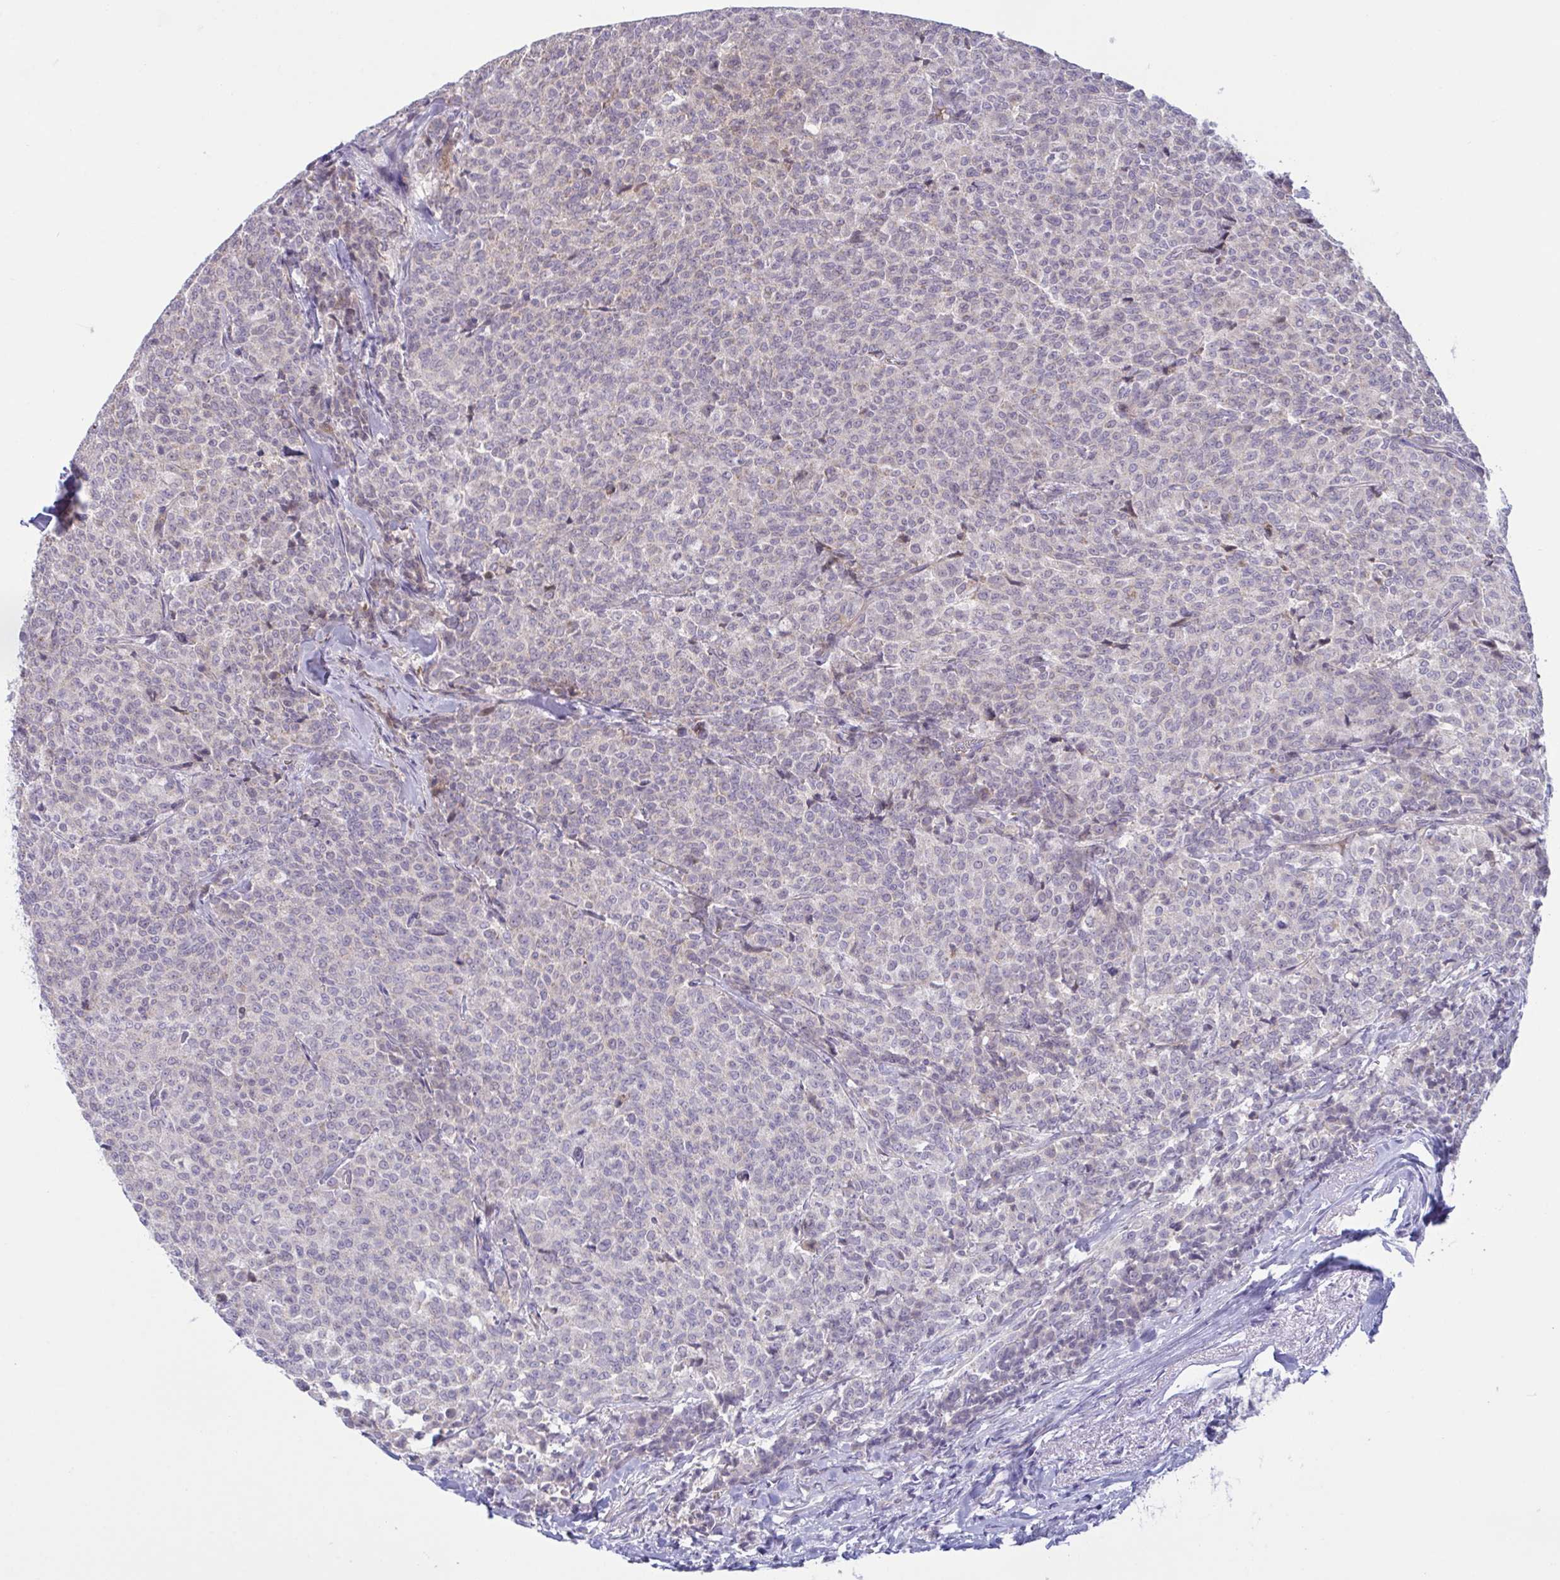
{"staining": {"intensity": "negative", "quantity": "none", "location": "none"}, "tissue": "breast cancer", "cell_type": "Tumor cells", "image_type": "cancer", "snomed": [{"axis": "morphology", "description": "Duct carcinoma"}, {"axis": "topography", "description": "Breast"}], "caption": "Immunohistochemistry micrograph of human breast invasive ductal carcinoma stained for a protein (brown), which demonstrates no expression in tumor cells. The staining is performed using DAB (3,3'-diaminobenzidine) brown chromogen with nuclei counter-stained in using hematoxylin.", "gene": "VWC2", "patient": {"sex": "female", "age": 91}}